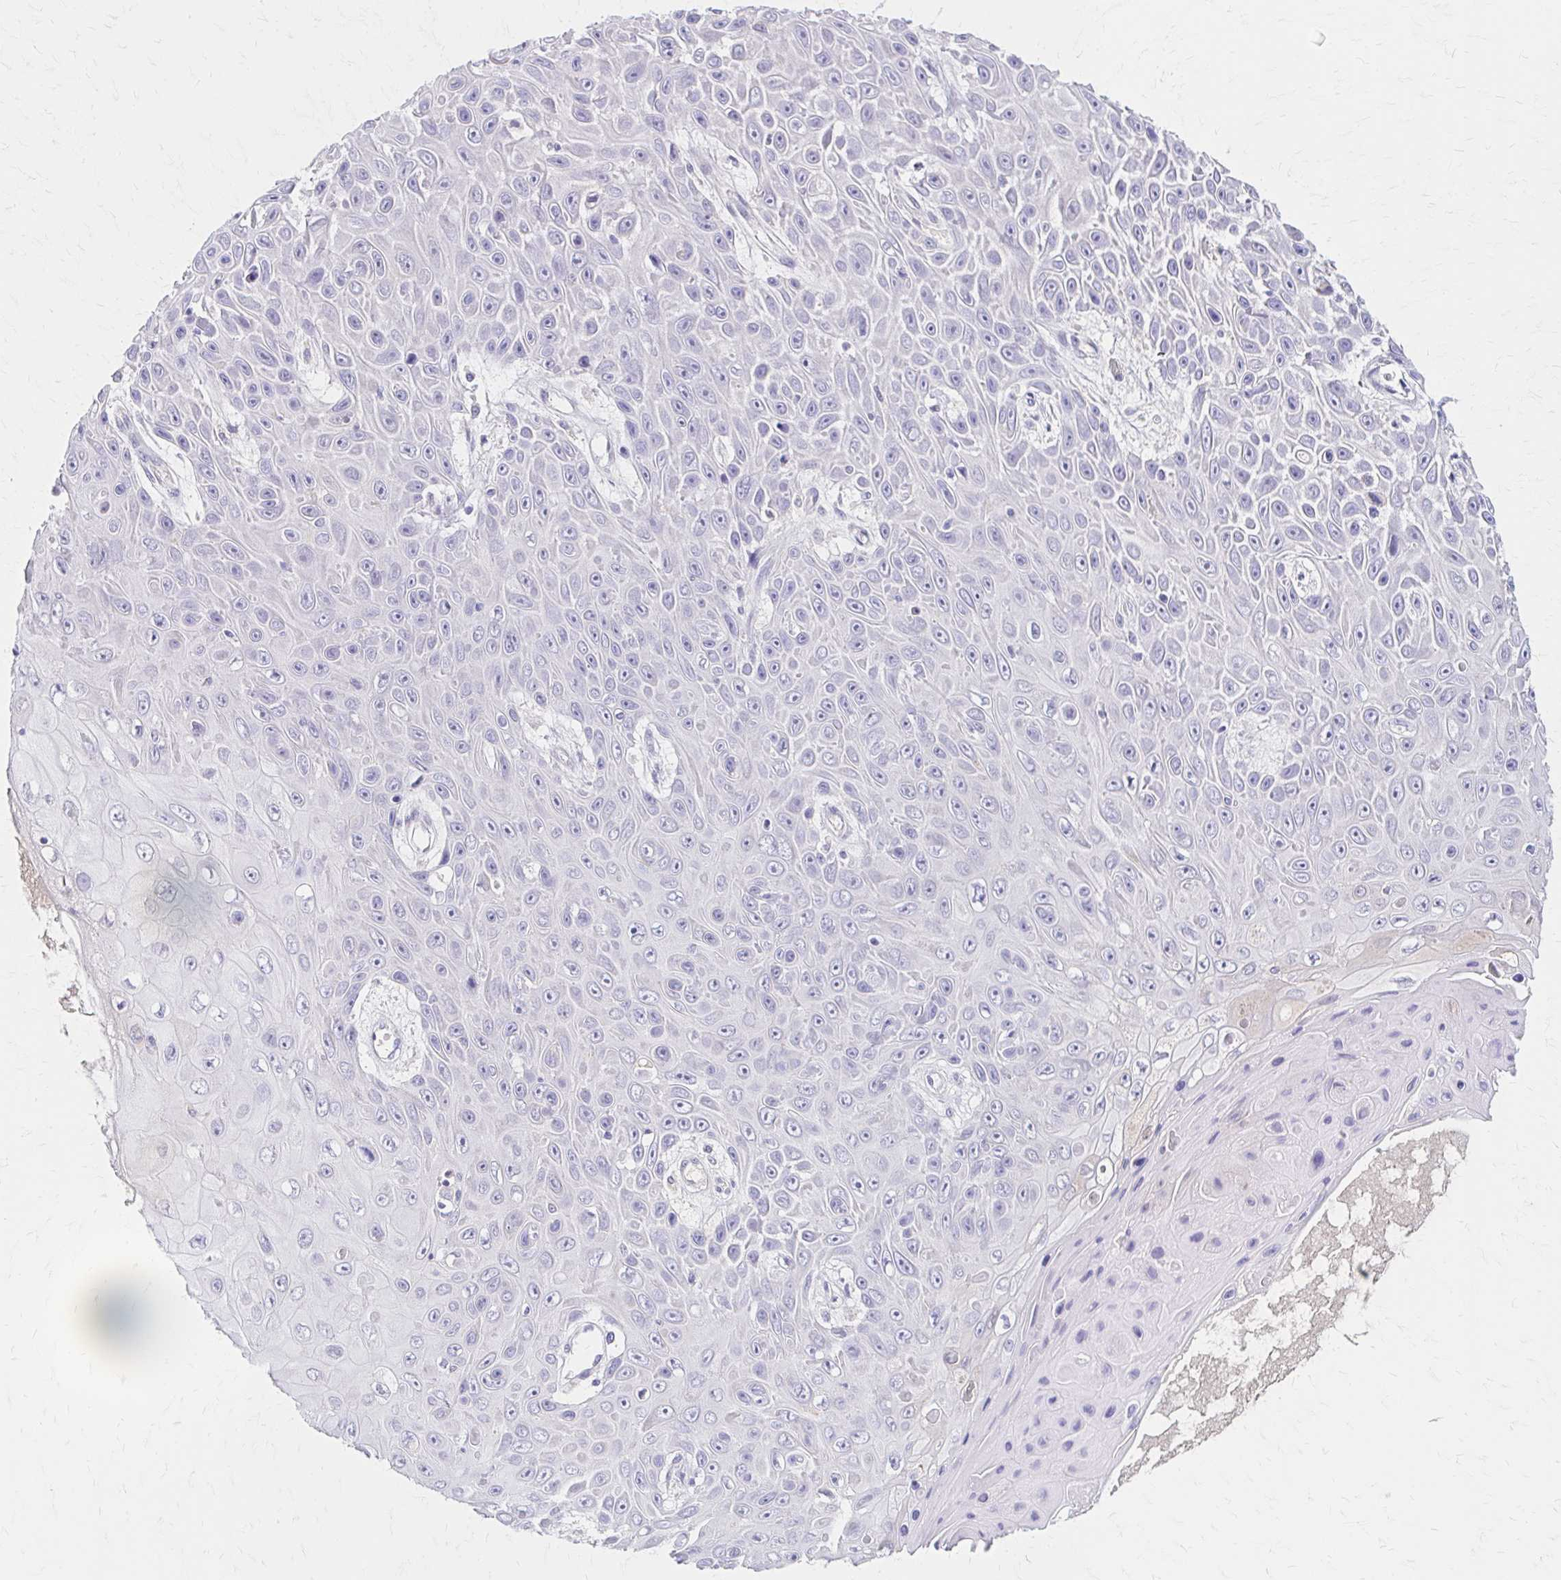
{"staining": {"intensity": "negative", "quantity": "none", "location": "none"}, "tissue": "skin cancer", "cell_type": "Tumor cells", "image_type": "cancer", "snomed": [{"axis": "morphology", "description": "Squamous cell carcinoma, NOS"}, {"axis": "topography", "description": "Skin"}], "caption": "Human squamous cell carcinoma (skin) stained for a protein using immunohistochemistry (IHC) shows no staining in tumor cells.", "gene": "AZGP1", "patient": {"sex": "male", "age": 82}}